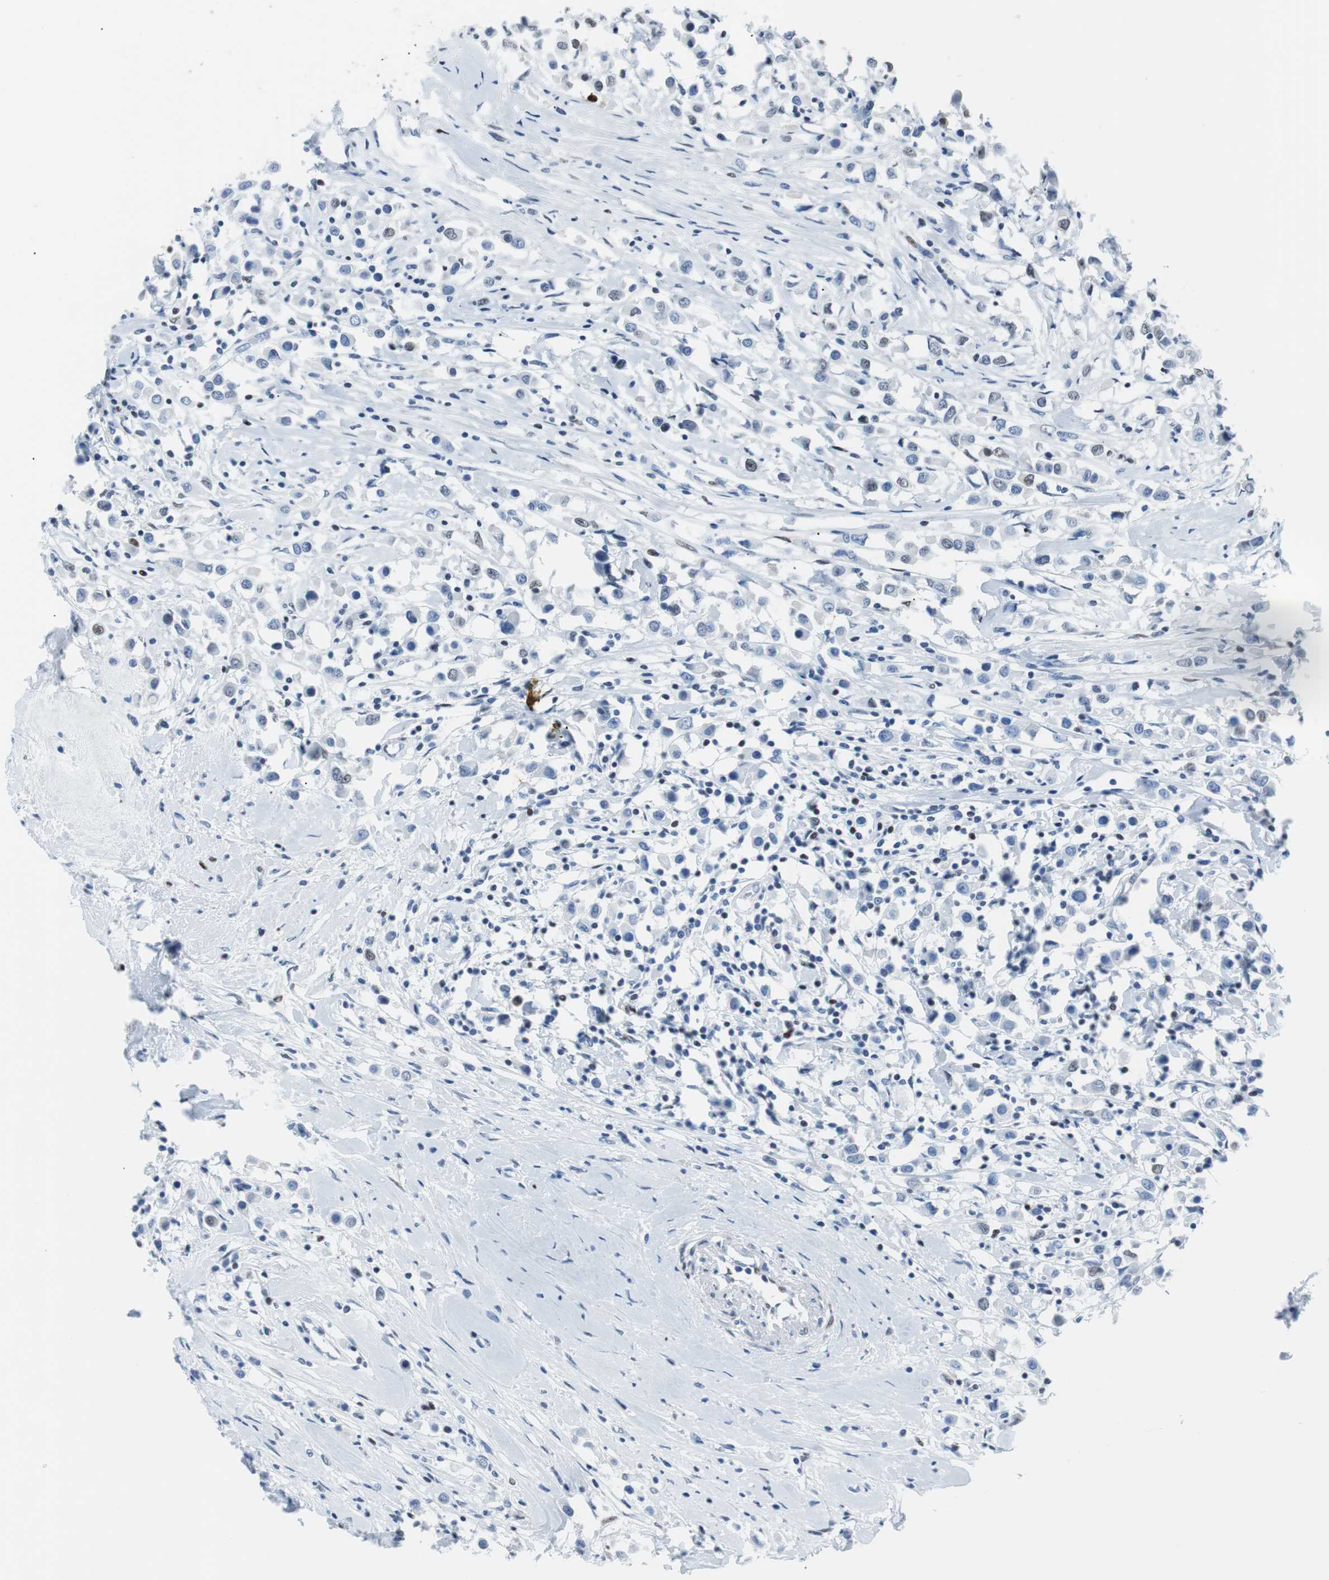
{"staining": {"intensity": "negative", "quantity": "none", "location": "none"}, "tissue": "breast cancer", "cell_type": "Tumor cells", "image_type": "cancer", "snomed": [{"axis": "morphology", "description": "Duct carcinoma"}, {"axis": "topography", "description": "Breast"}], "caption": "Immunohistochemistry of breast cancer (infiltrating ductal carcinoma) reveals no expression in tumor cells.", "gene": "JUN", "patient": {"sex": "female", "age": 61}}